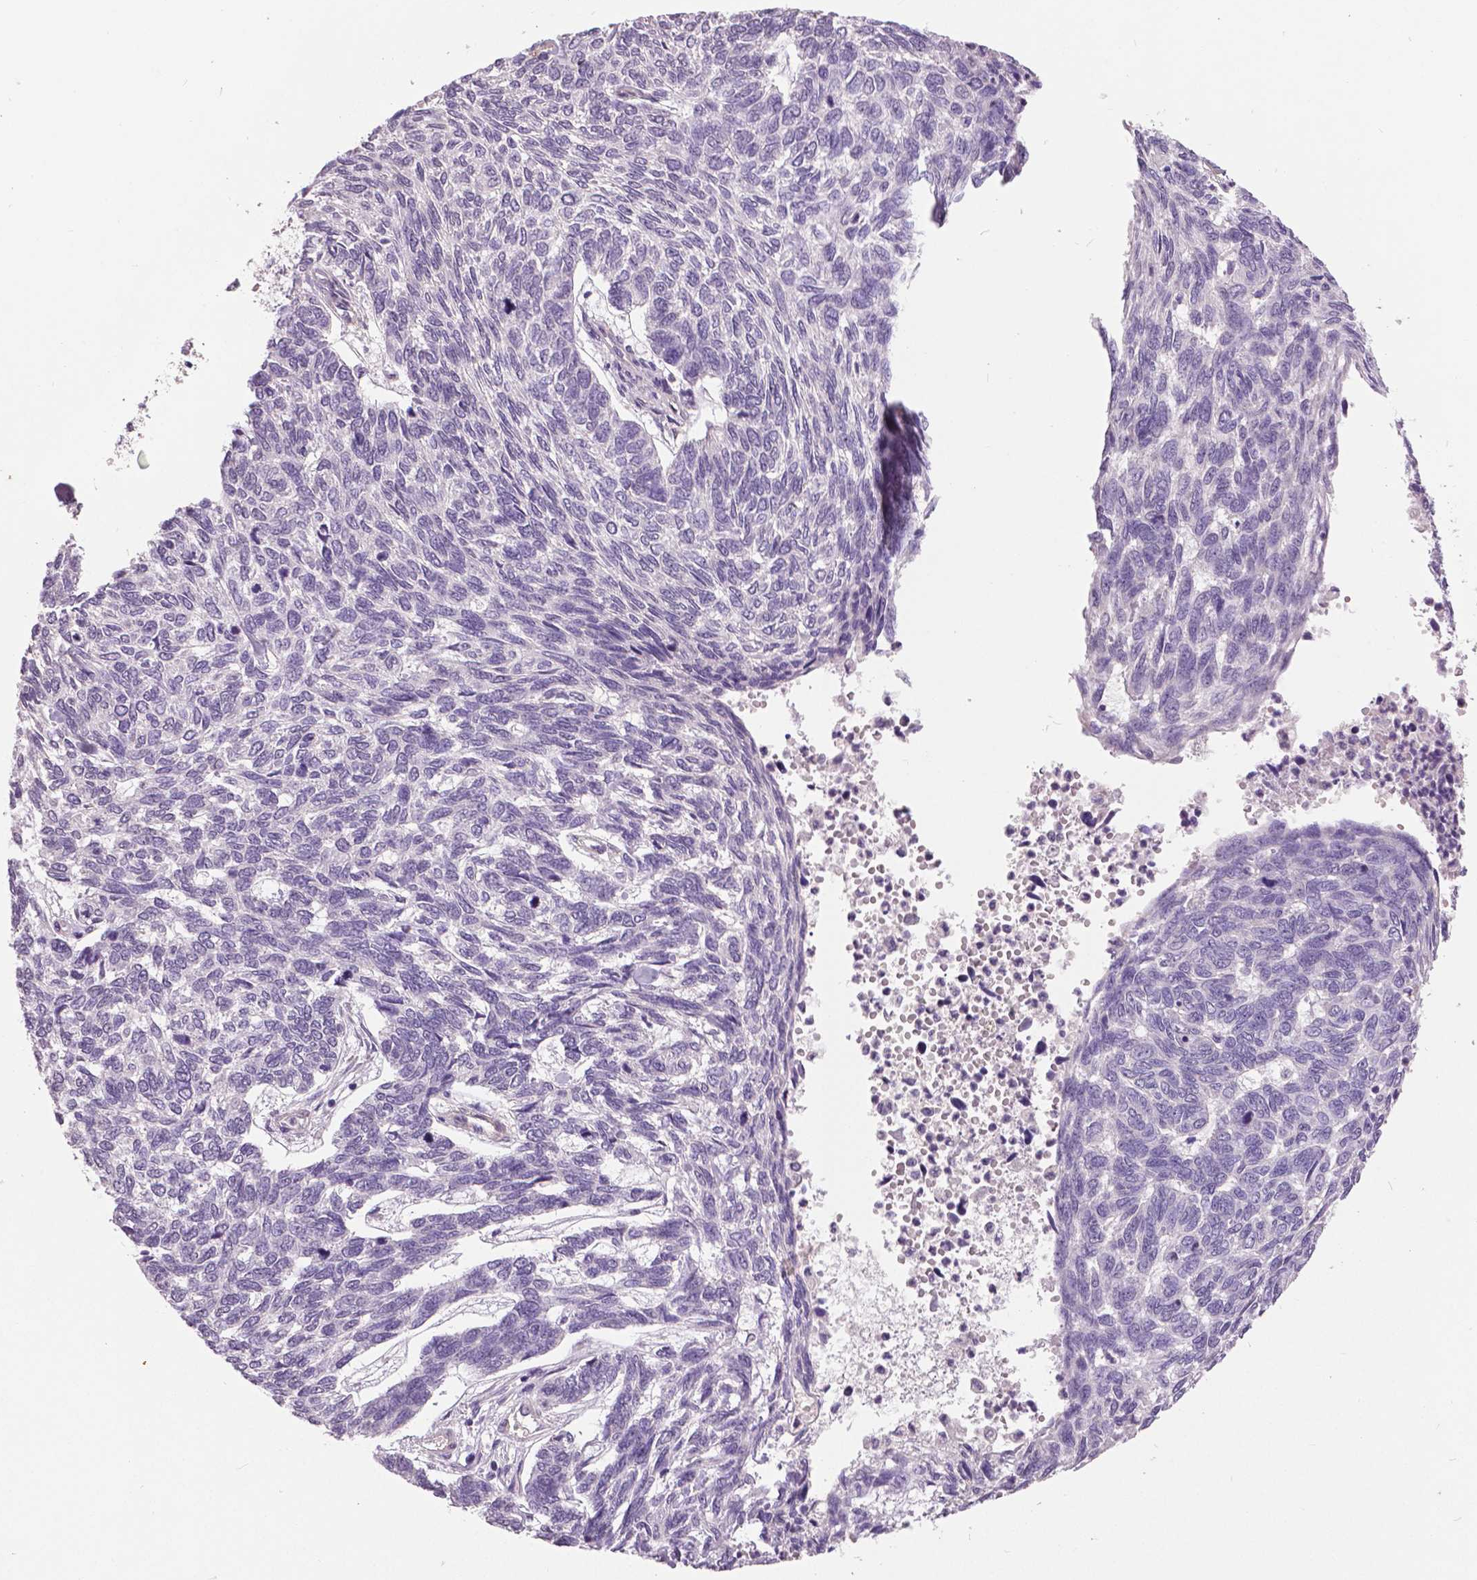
{"staining": {"intensity": "negative", "quantity": "none", "location": "none"}, "tissue": "skin cancer", "cell_type": "Tumor cells", "image_type": "cancer", "snomed": [{"axis": "morphology", "description": "Basal cell carcinoma"}, {"axis": "topography", "description": "Skin"}], "caption": "There is no significant expression in tumor cells of skin basal cell carcinoma.", "gene": "FOXA1", "patient": {"sex": "female", "age": 65}}